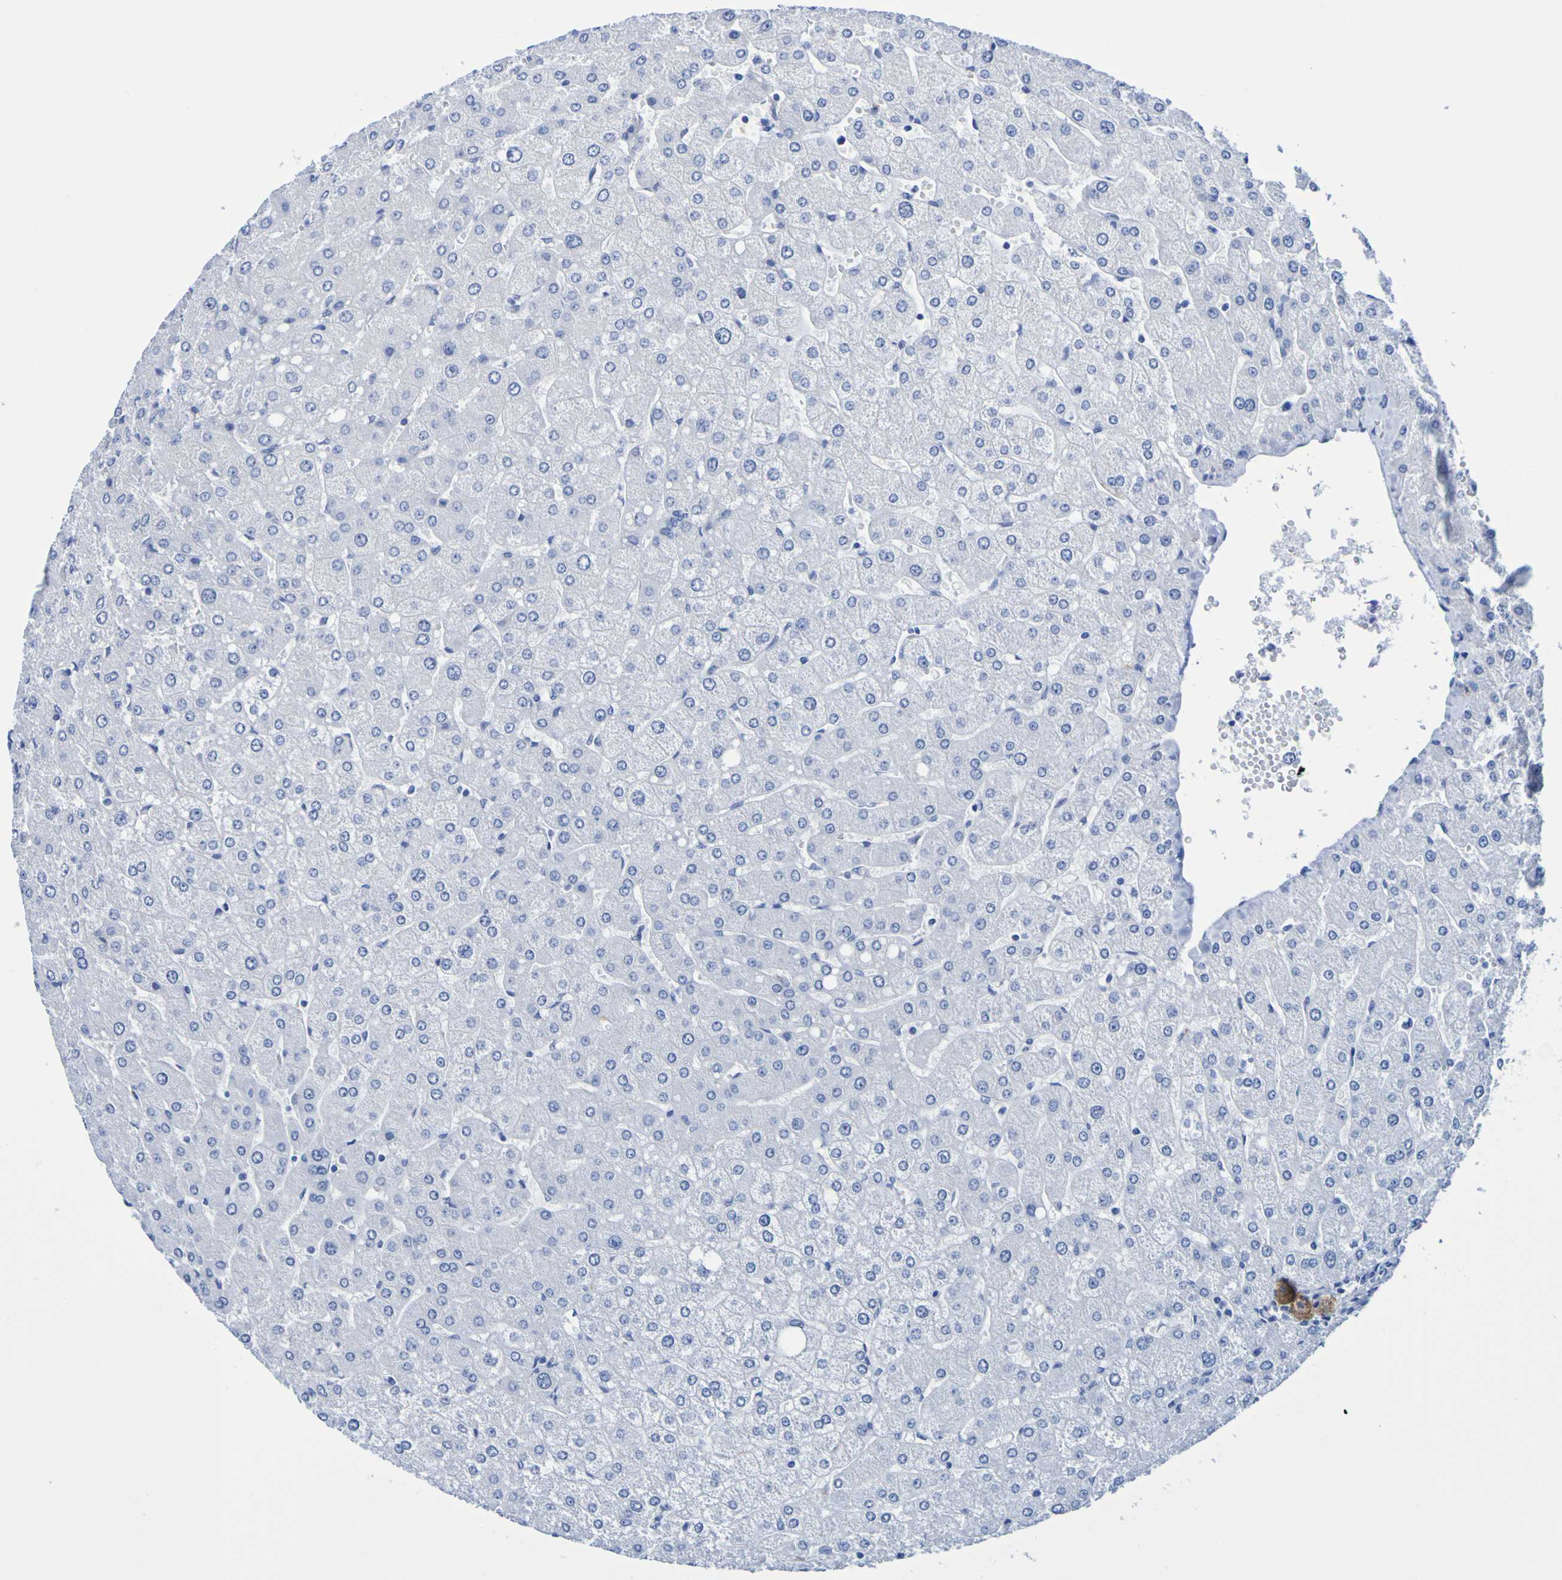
{"staining": {"intensity": "negative", "quantity": "none", "location": "none"}, "tissue": "liver", "cell_type": "Cholangiocytes", "image_type": "normal", "snomed": [{"axis": "morphology", "description": "Normal tissue, NOS"}, {"axis": "topography", "description": "Liver"}], "caption": "Protein analysis of normal liver displays no significant positivity in cholangiocytes.", "gene": "DPEP1", "patient": {"sex": "male", "age": 55}}